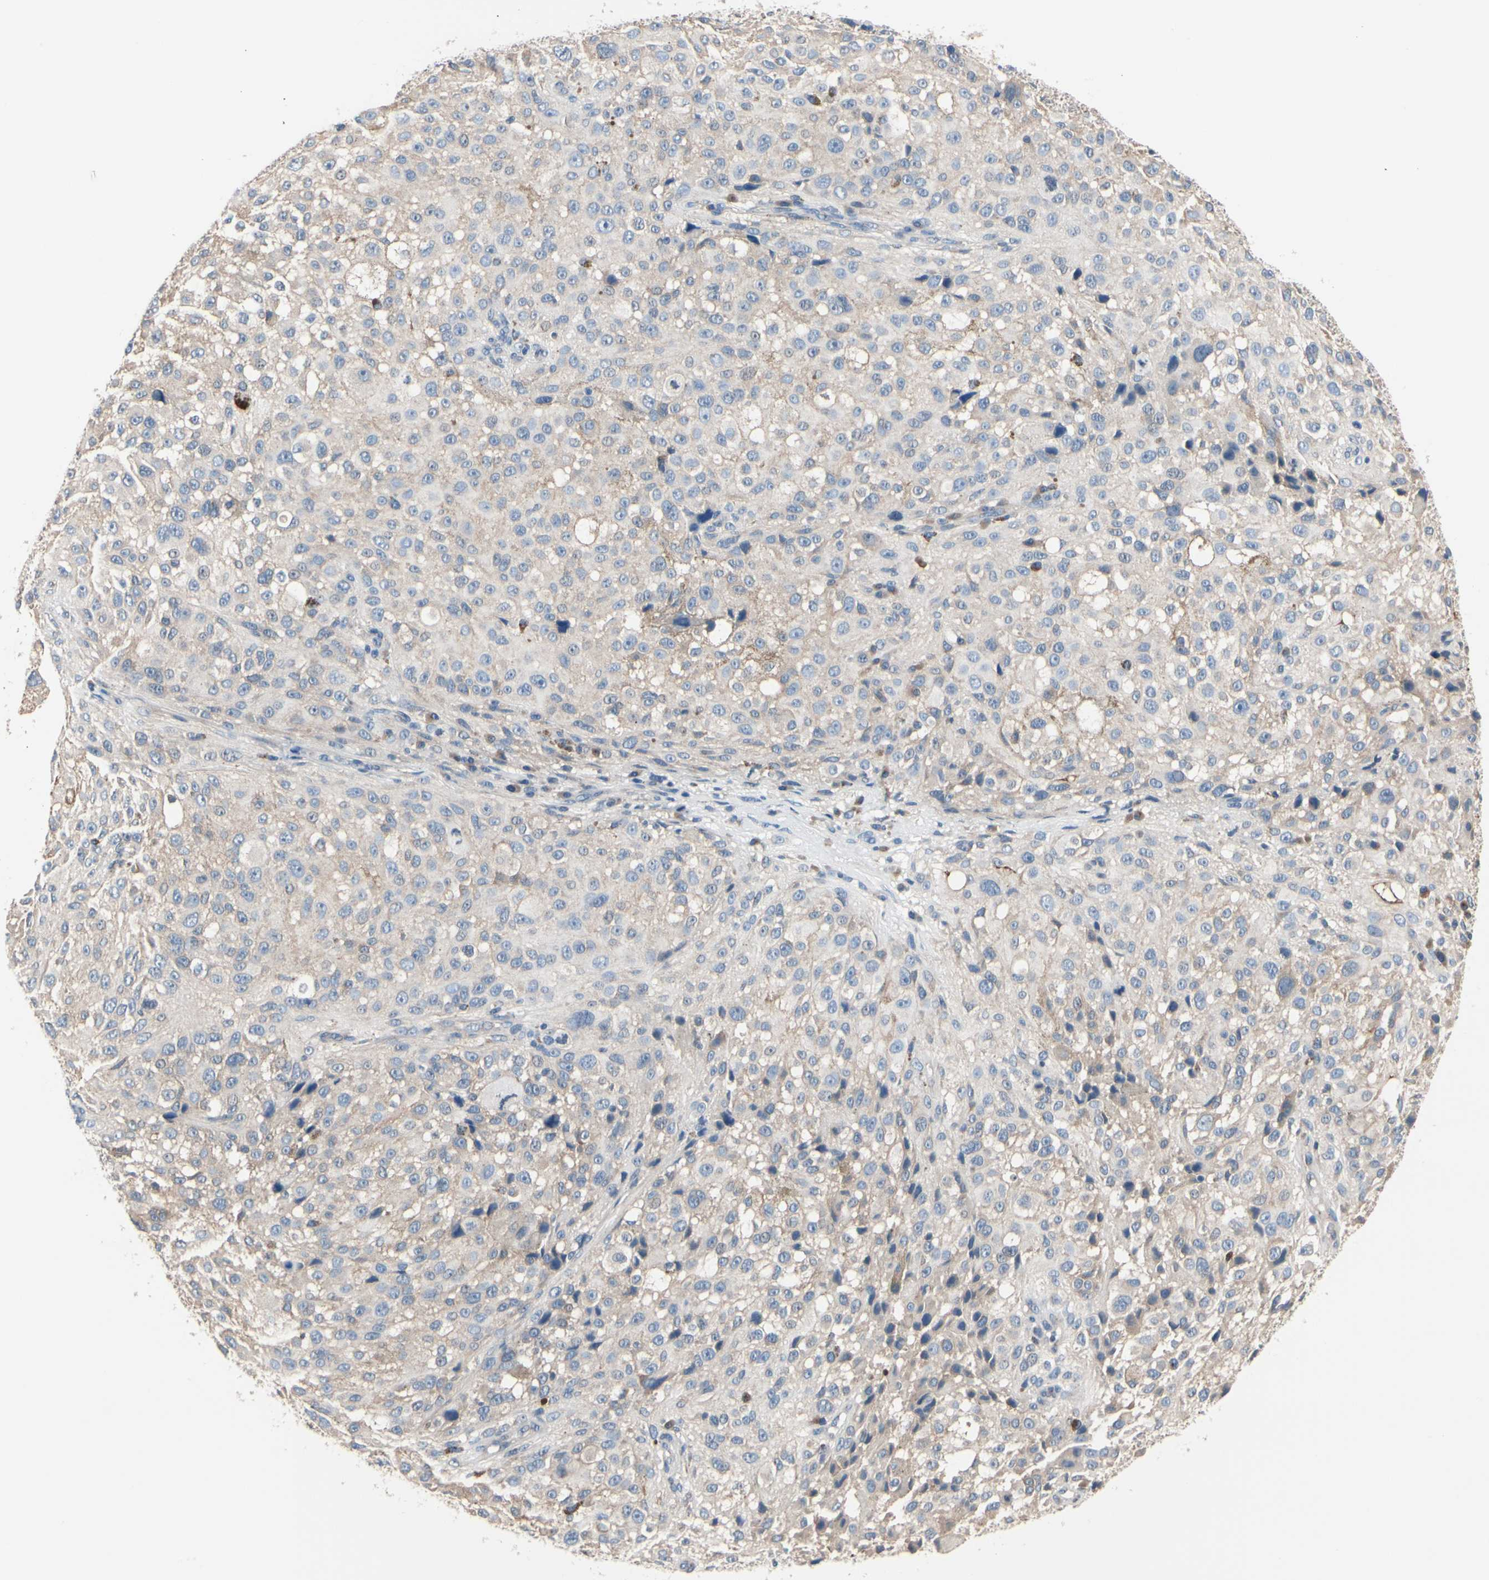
{"staining": {"intensity": "weak", "quantity": "<25%", "location": "cytoplasmic/membranous"}, "tissue": "melanoma", "cell_type": "Tumor cells", "image_type": "cancer", "snomed": [{"axis": "morphology", "description": "Necrosis, NOS"}, {"axis": "morphology", "description": "Malignant melanoma, NOS"}, {"axis": "topography", "description": "Skin"}], "caption": "A high-resolution photomicrograph shows immunohistochemistry staining of melanoma, which shows no significant staining in tumor cells.", "gene": "PRKAR2B", "patient": {"sex": "female", "age": 87}}